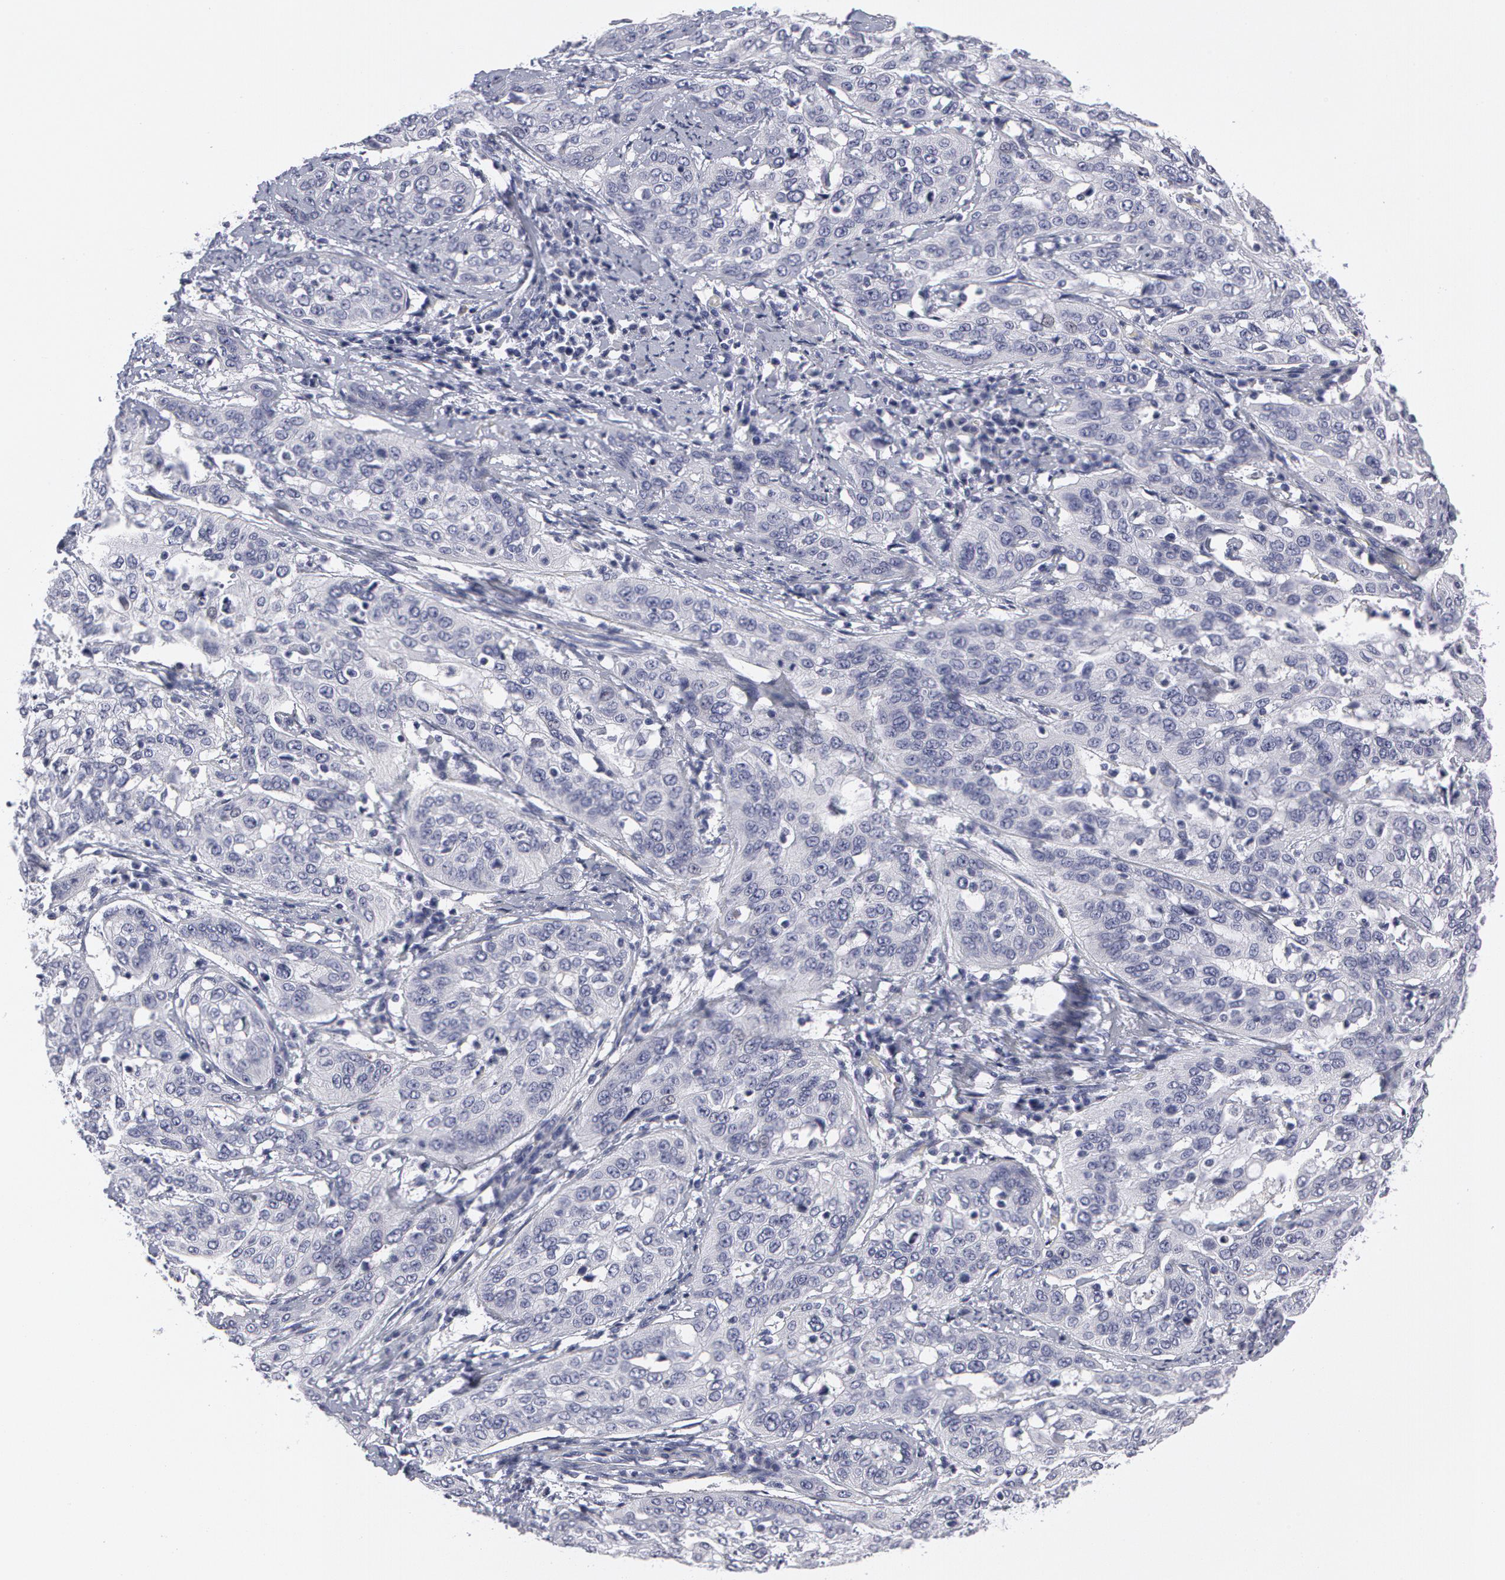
{"staining": {"intensity": "negative", "quantity": "none", "location": "none"}, "tissue": "cervical cancer", "cell_type": "Tumor cells", "image_type": "cancer", "snomed": [{"axis": "morphology", "description": "Squamous cell carcinoma, NOS"}, {"axis": "topography", "description": "Cervix"}], "caption": "A micrograph of cervical cancer stained for a protein demonstrates no brown staining in tumor cells.", "gene": "SMC1B", "patient": {"sex": "female", "age": 41}}